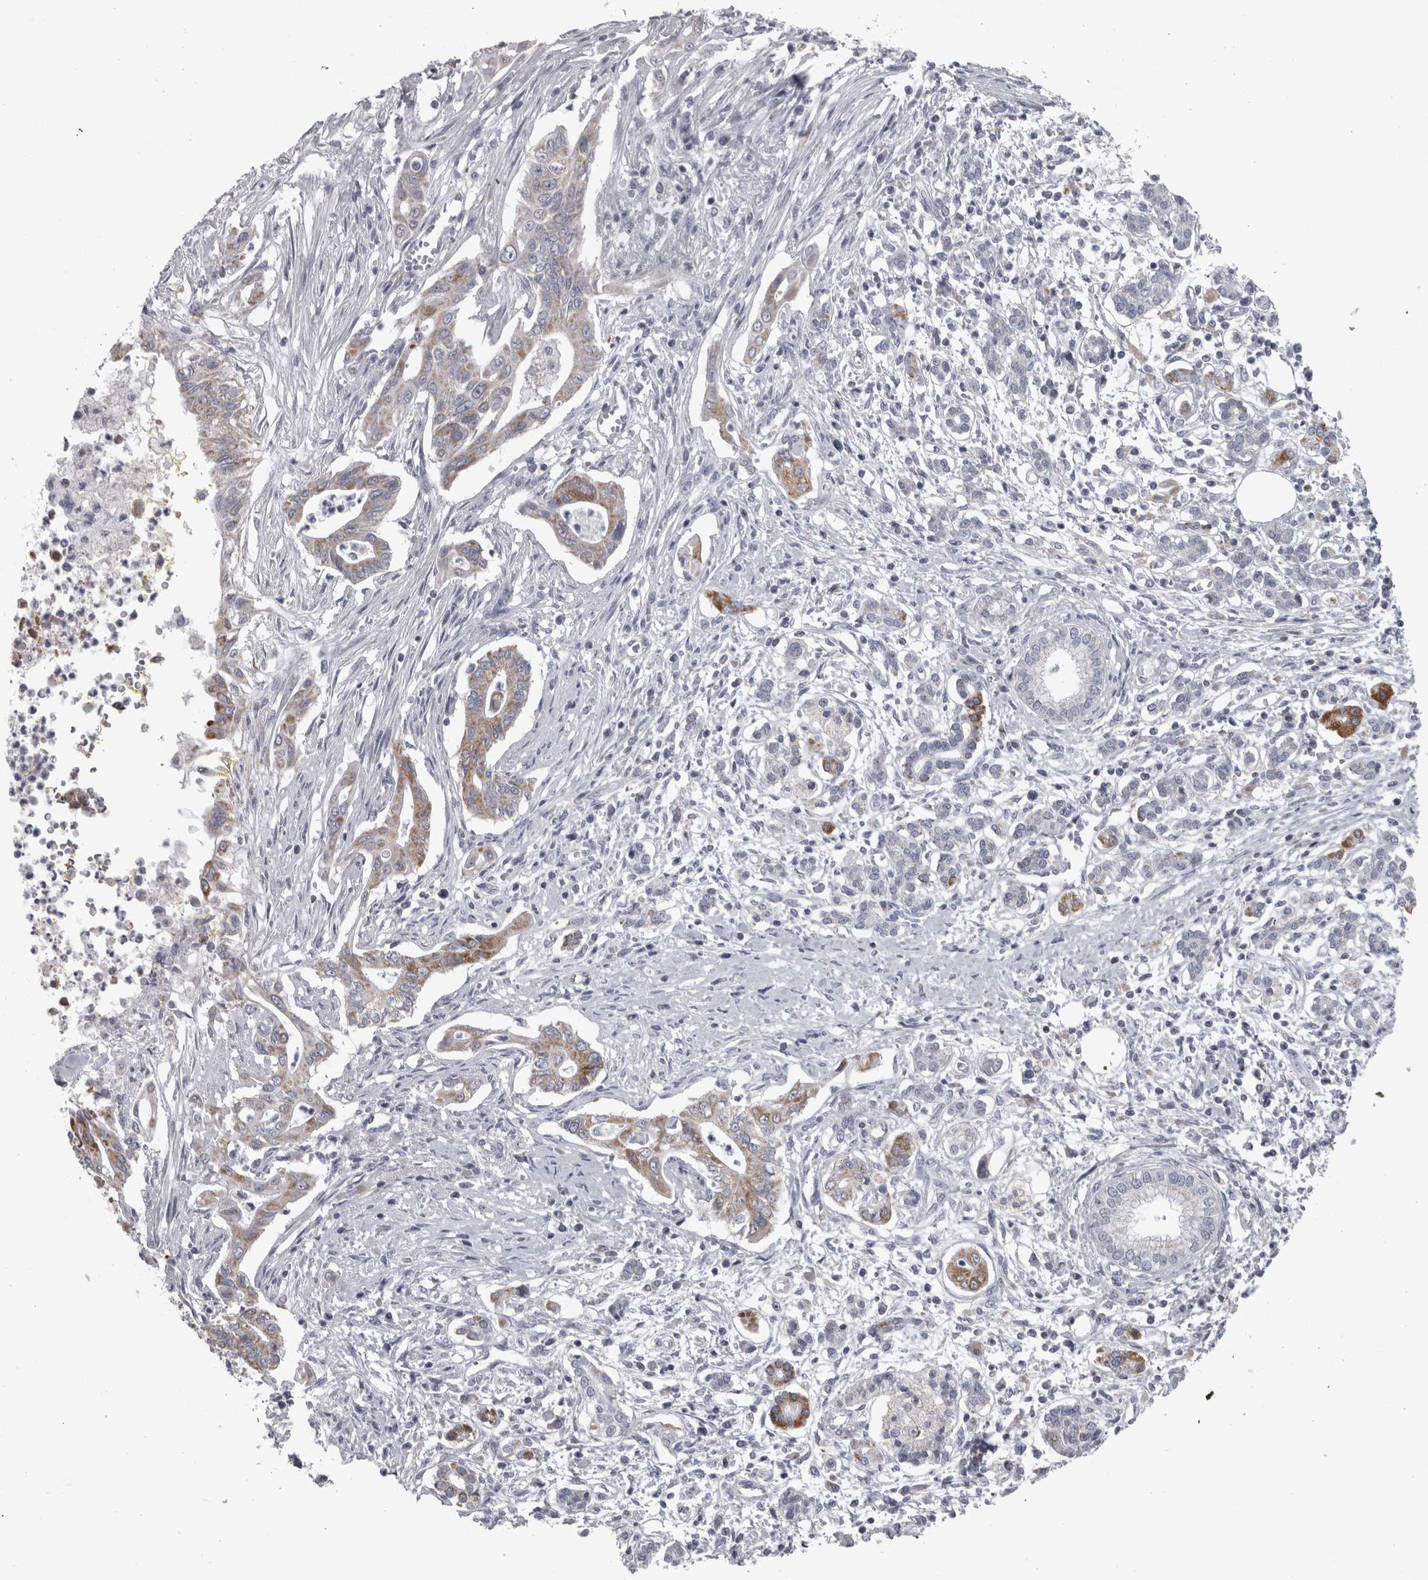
{"staining": {"intensity": "moderate", "quantity": "<25%", "location": "cytoplasmic/membranous"}, "tissue": "pancreatic cancer", "cell_type": "Tumor cells", "image_type": "cancer", "snomed": [{"axis": "morphology", "description": "Adenocarcinoma, NOS"}, {"axis": "topography", "description": "Pancreas"}], "caption": "A high-resolution micrograph shows IHC staining of pancreatic cancer, which demonstrates moderate cytoplasmic/membranous expression in approximately <25% of tumor cells.", "gene": "DBT", "patient": {"sex": "male", "age": 58}}